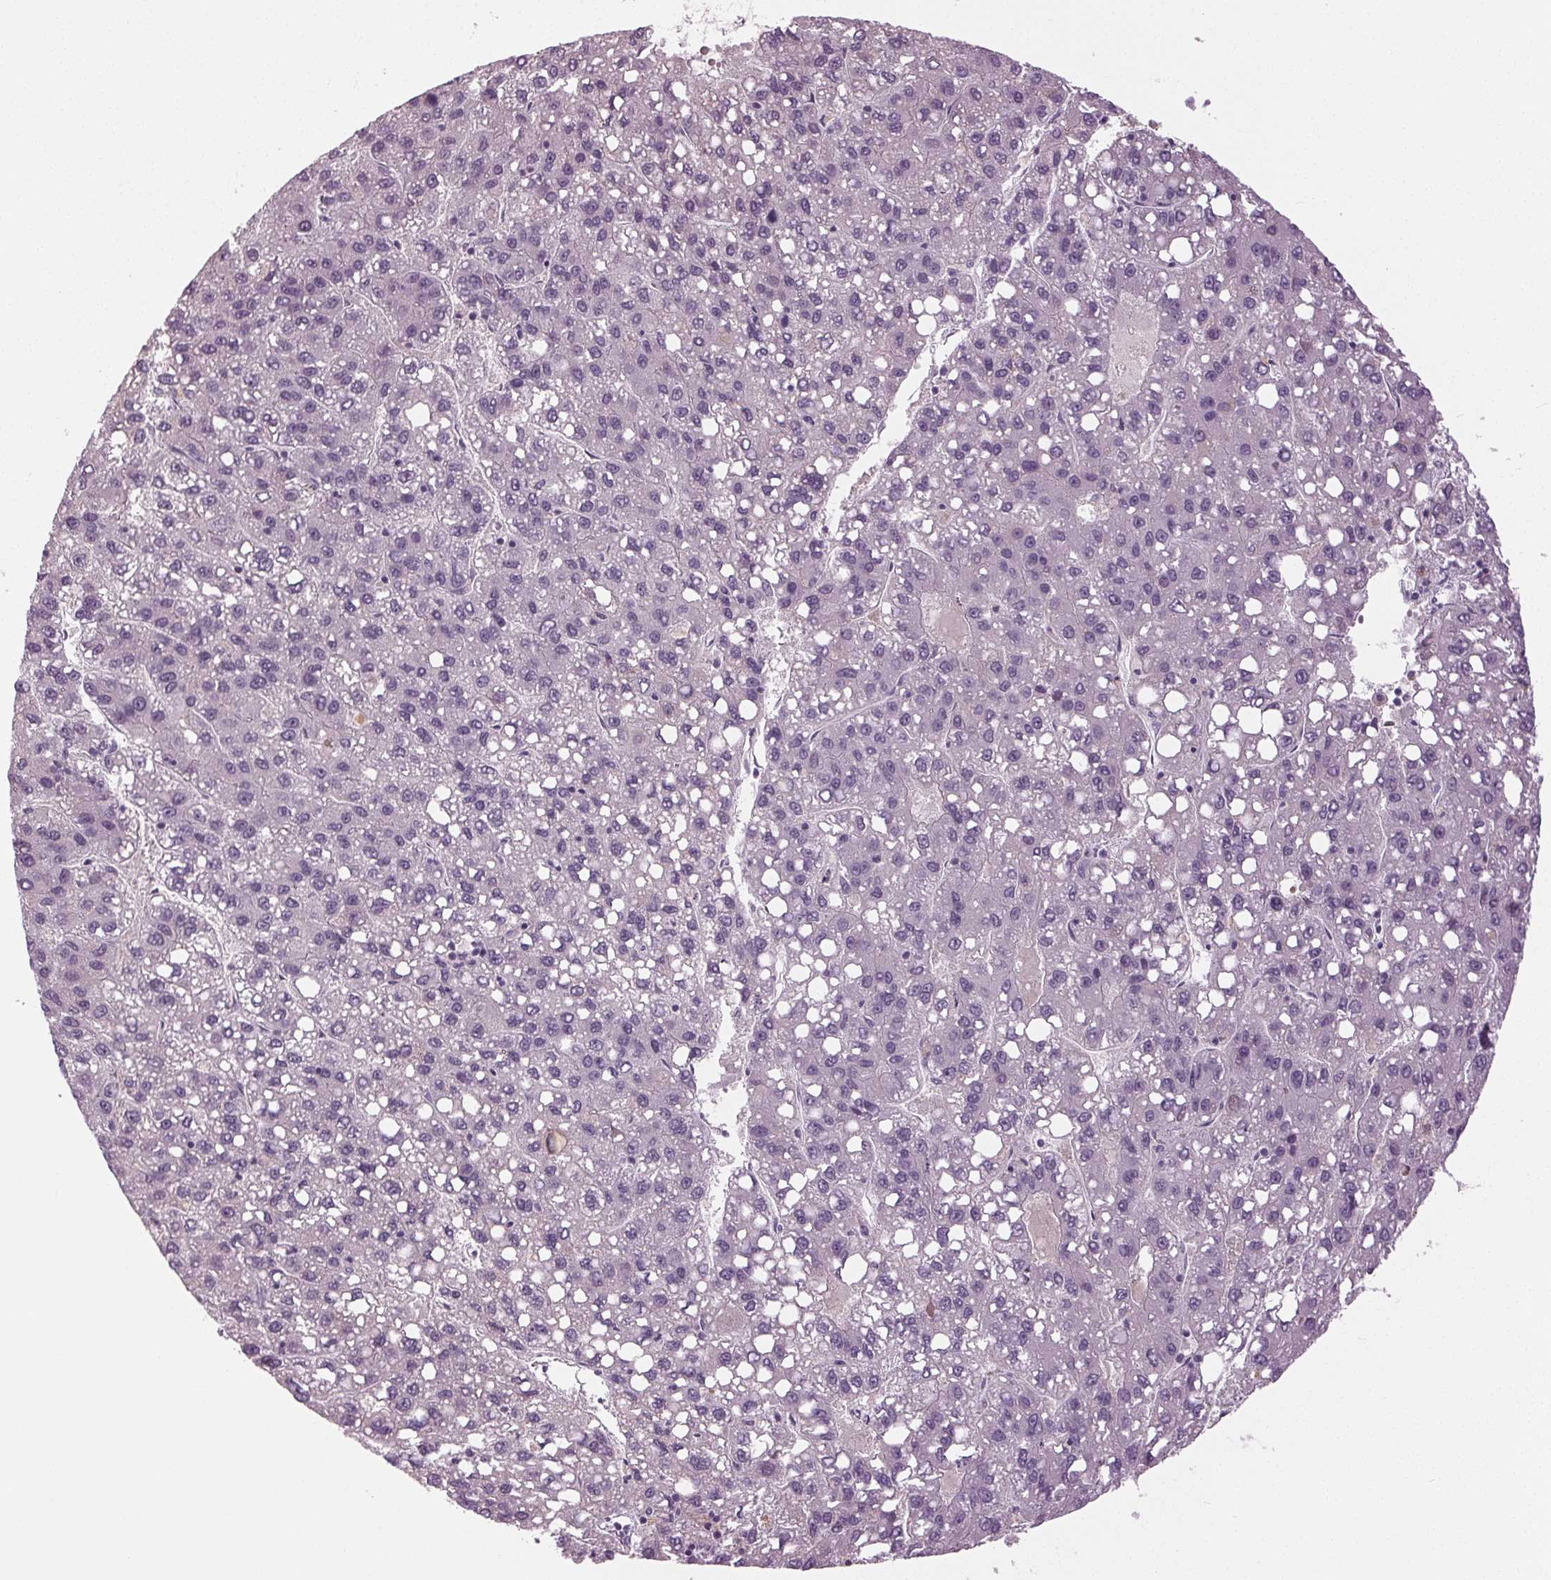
{"staining": {"intensity": "negative", "quantity": "none", "location": "none"}, "tissue": "liver cancer", "cell_type": "Tumor cells", "image_type": "cancer", "snomed": [{"axis": "morphology", "description": "Carcinoma, Hepatocellular, NOS"}, {"axis": "topography", "description": "Liver"}], "caption": "Immunohistochemical staining of liver cancer (hepatocellular carcinoma) displays no significant positivity in tumor cells.", "gene": "DNAH12", "patient": {"sex": "female", "age": 82}}